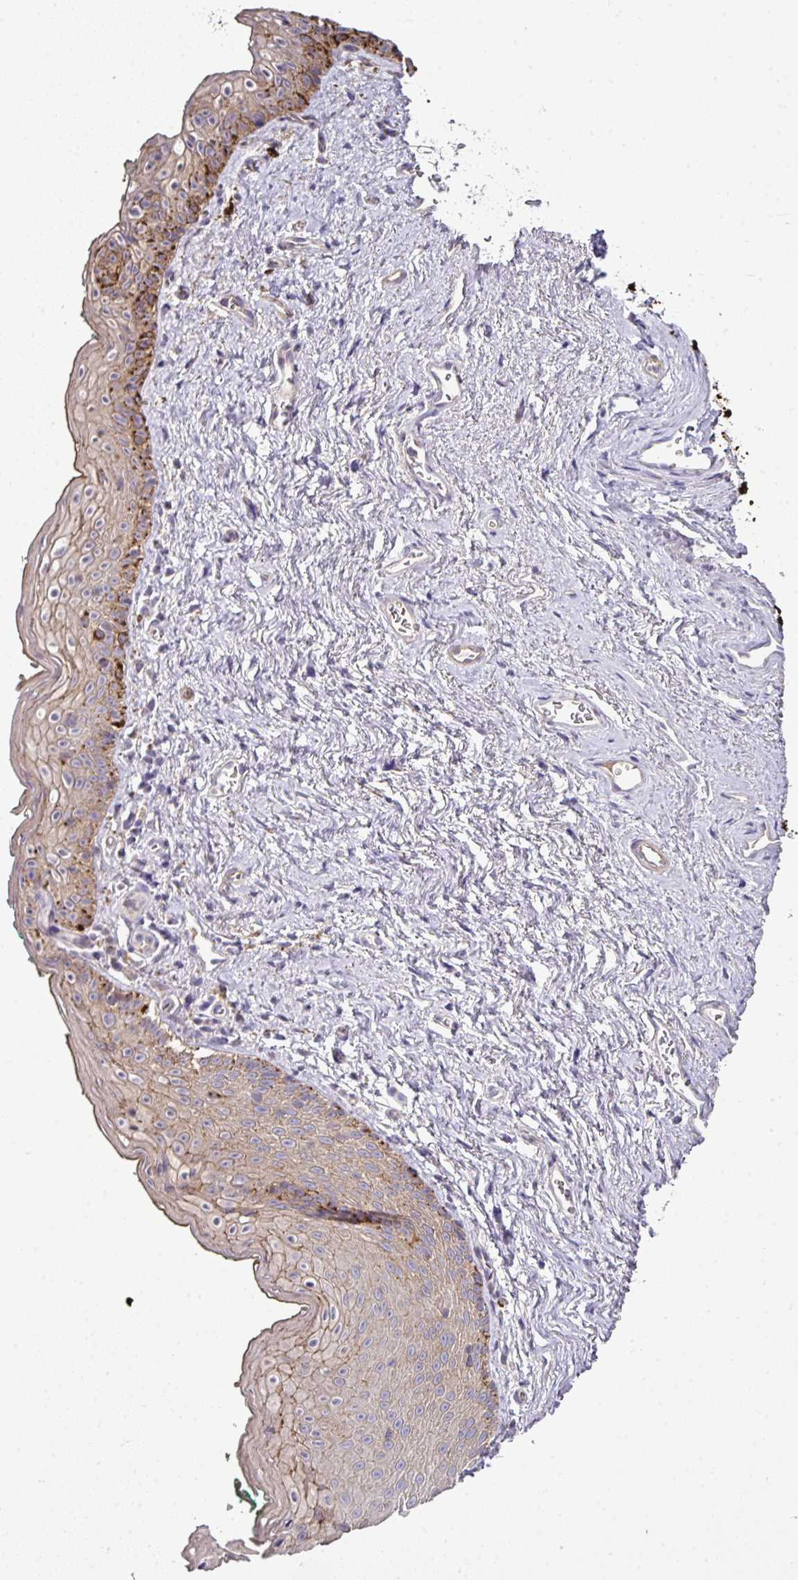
{"staining": {"intensity": "weak", "quantity": "25%-75%", "location": "cytoplasmic/membranous"}, "tissue": "vagina", "cell_type": "Squamous epithelial cells", "image_type": "normal", "snomed": [{"axis": "morphology", "description": "Normal tissue, NOS"}, {"axis": "topography", "description": "Vulva"}, {"axis": "topography", "description": "Vagina"}, {"axis": "topography", "description": "Peripheral nerve tissue"}], "caption": "Vagina stained for a protein (brown) displays weak cytoplasmic/membranous positive positivity in approximately 25%-75% of squamous epithelial cells.", "gene": "GAN", "patient": {"sex": "female", "age": 66}}